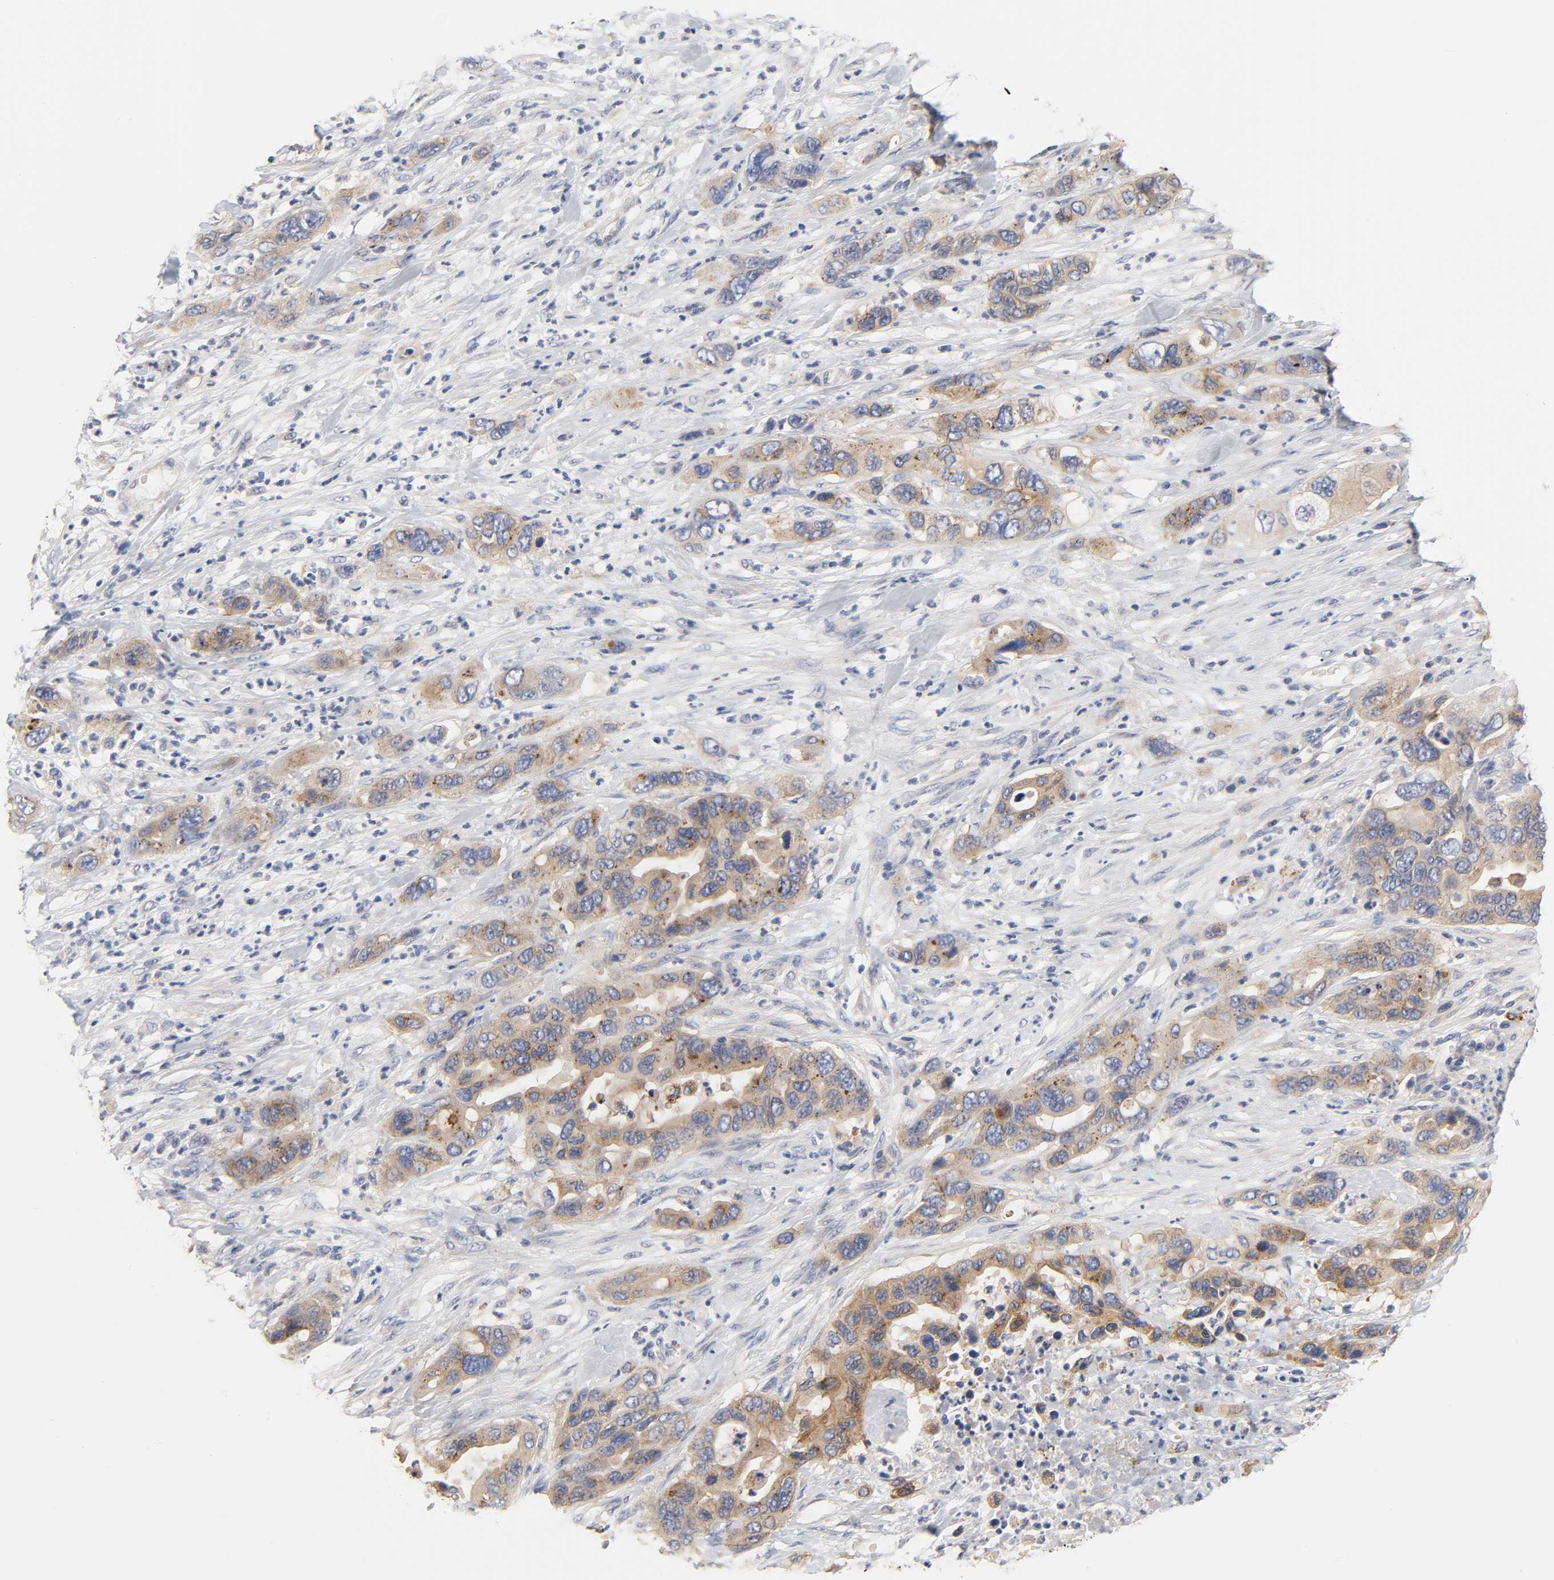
{"staining": {"intensity": "weak", "quantity": ">75%", "location": "cytoplasmic/membranous"}, "tissue": "pancreatic cancer", "cell_type": "Tumor cells", "image_type": "cancer", "snomed": [{"axis": "morphology", "description": "Adenocarcinoma, NOS"}, {"axis": "topography", "description": "Pancreas"}], "caption": "Tumor cells exhibit low levels of weak cytoplasmic/membranous staining in about >75% of cells in human pancreatic cancer.", "gene": "C17orf75", "patient": {"sex": "female", "age": 71}}